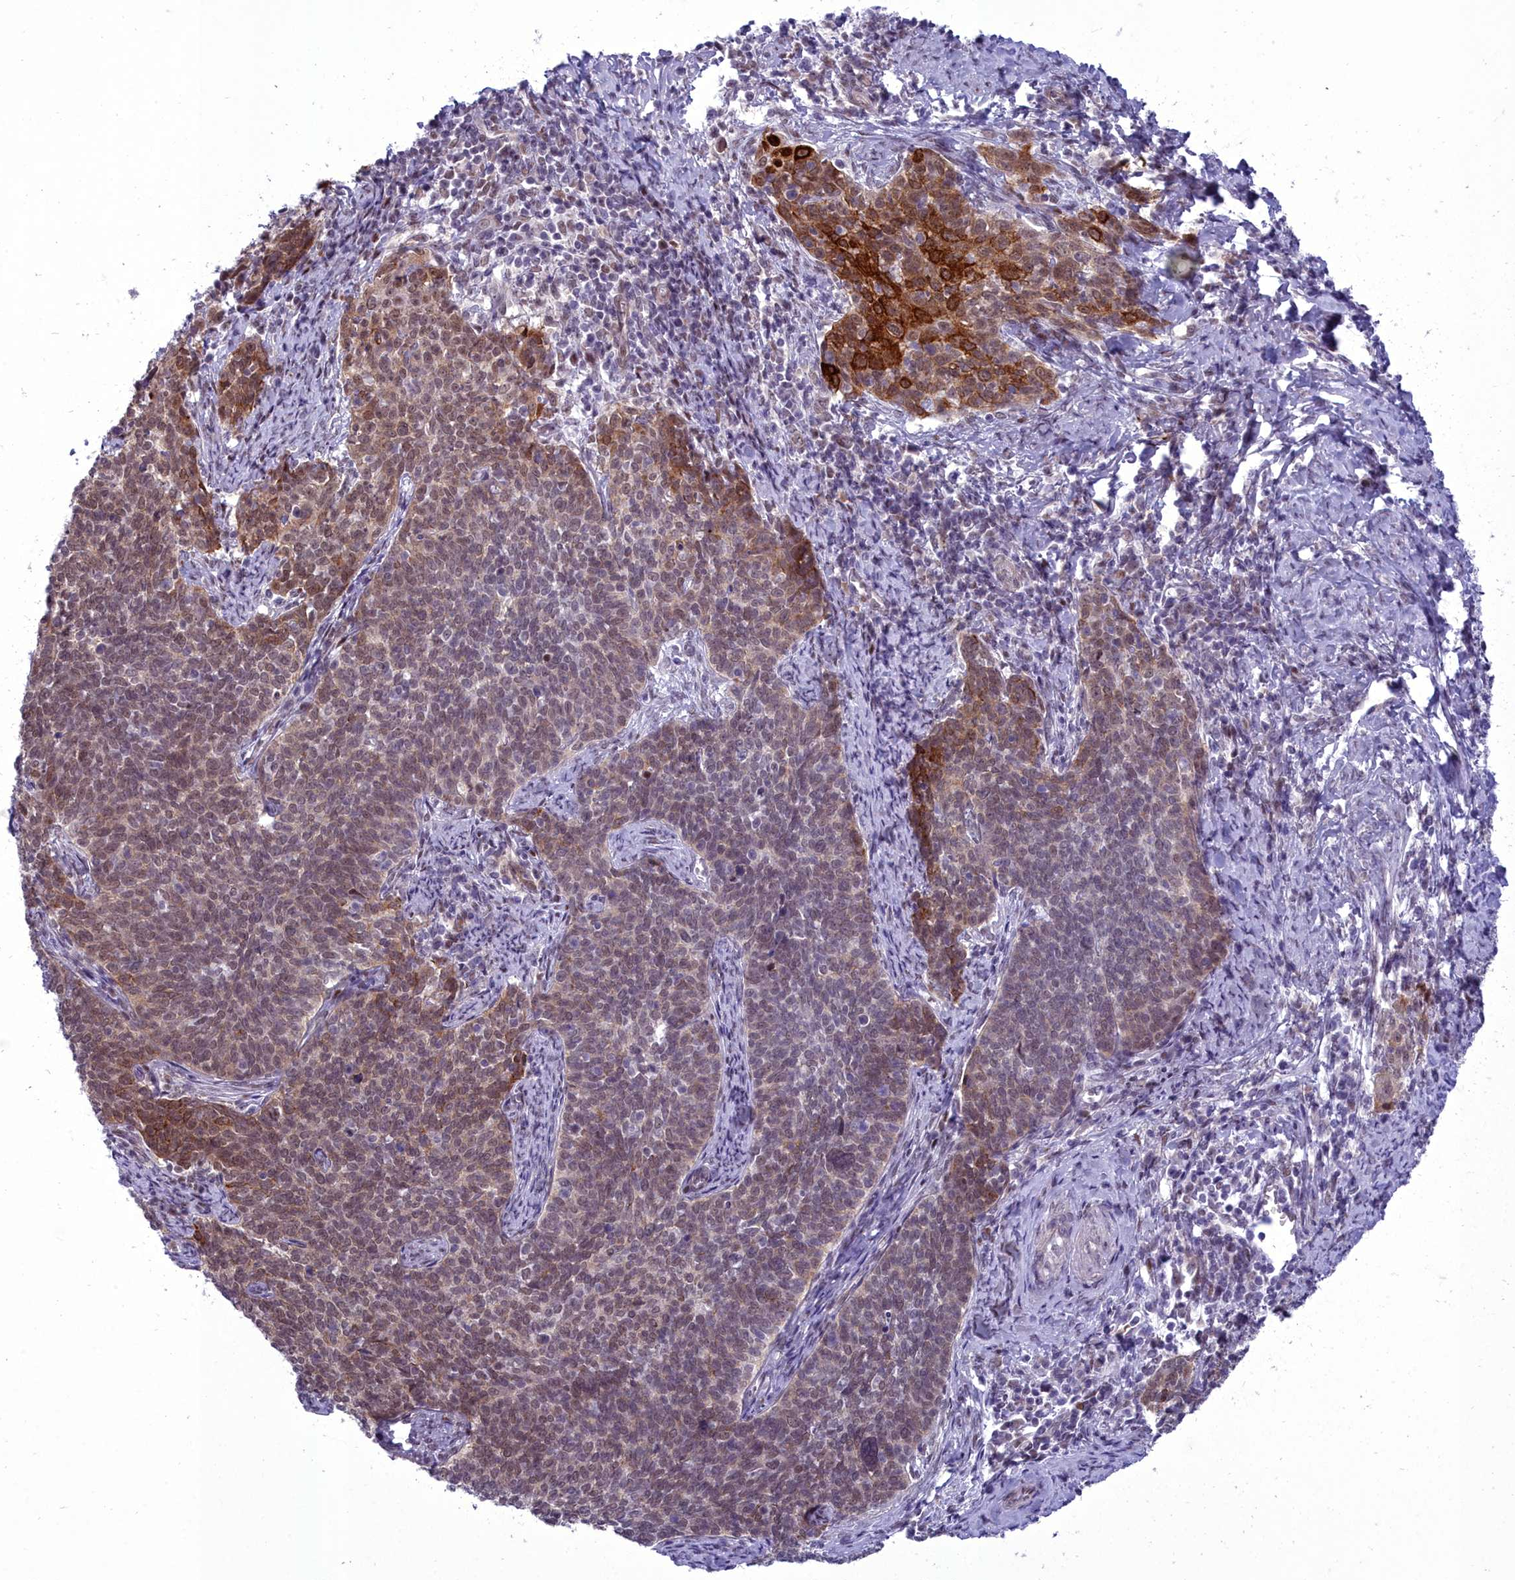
{"staining": {"intensity": "strong", "quantity": "<25%", "location": "cytoplasmic/membranous,nuclear"}, "tissue": "cervical cancer", "cell_type": "Tumor cells", "image_type": "cancer", "snomed": [{"axis": "morphology", "description": "Squamous cell carcinoma, NOS"}, {"axis": "topography", "description": "Cervix"}], "caption": "Cervical cancer (squamous cell carcinoma) stained with a protein marker demonstrates strong staining in tumor cells.", "gene": "CEACAM19", "patient": {"sex": "female", "age": 39}}